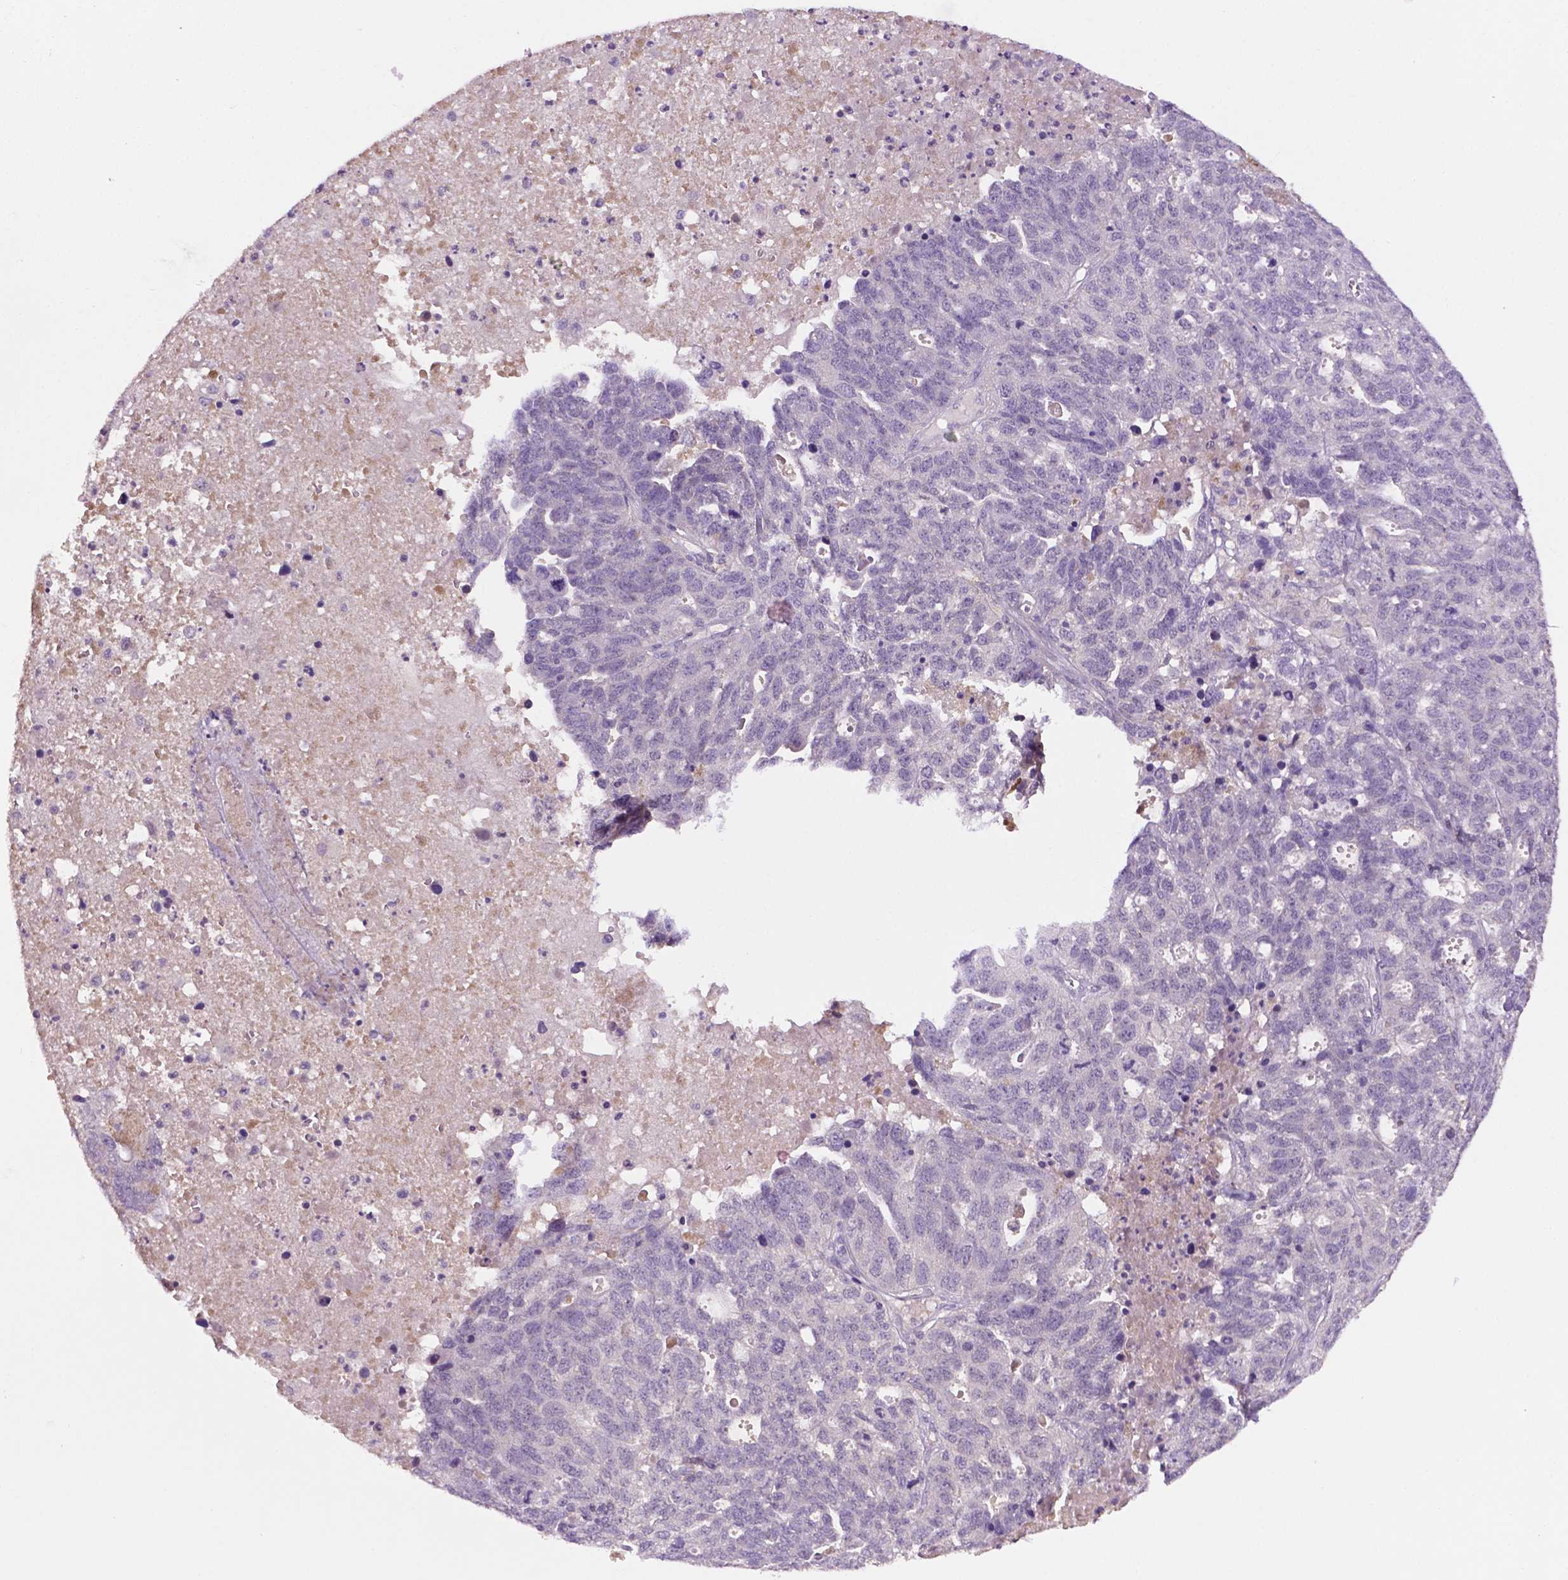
{"staining": {"intensity": "negative", "quantity": "none", "location": "none"}, "tissue": "ovarian cancer", "cell_type": "Tumor cells", "image_type": "cancer", "snomed": [{"axis": "morphology", "description": "Cystadenocarcinoma, serous, NOS"}, {"axis": "topography", "description": "Ovary"}], "caption": "Immunohistochemistry (IHC) image of serous cystadenocarcinoma (ovarian) stained for a protein (brown), which demonstrates no positivity in tumor cells.", "gene": "FBLN1", "patient": {"sex": "female", "age": 71}}